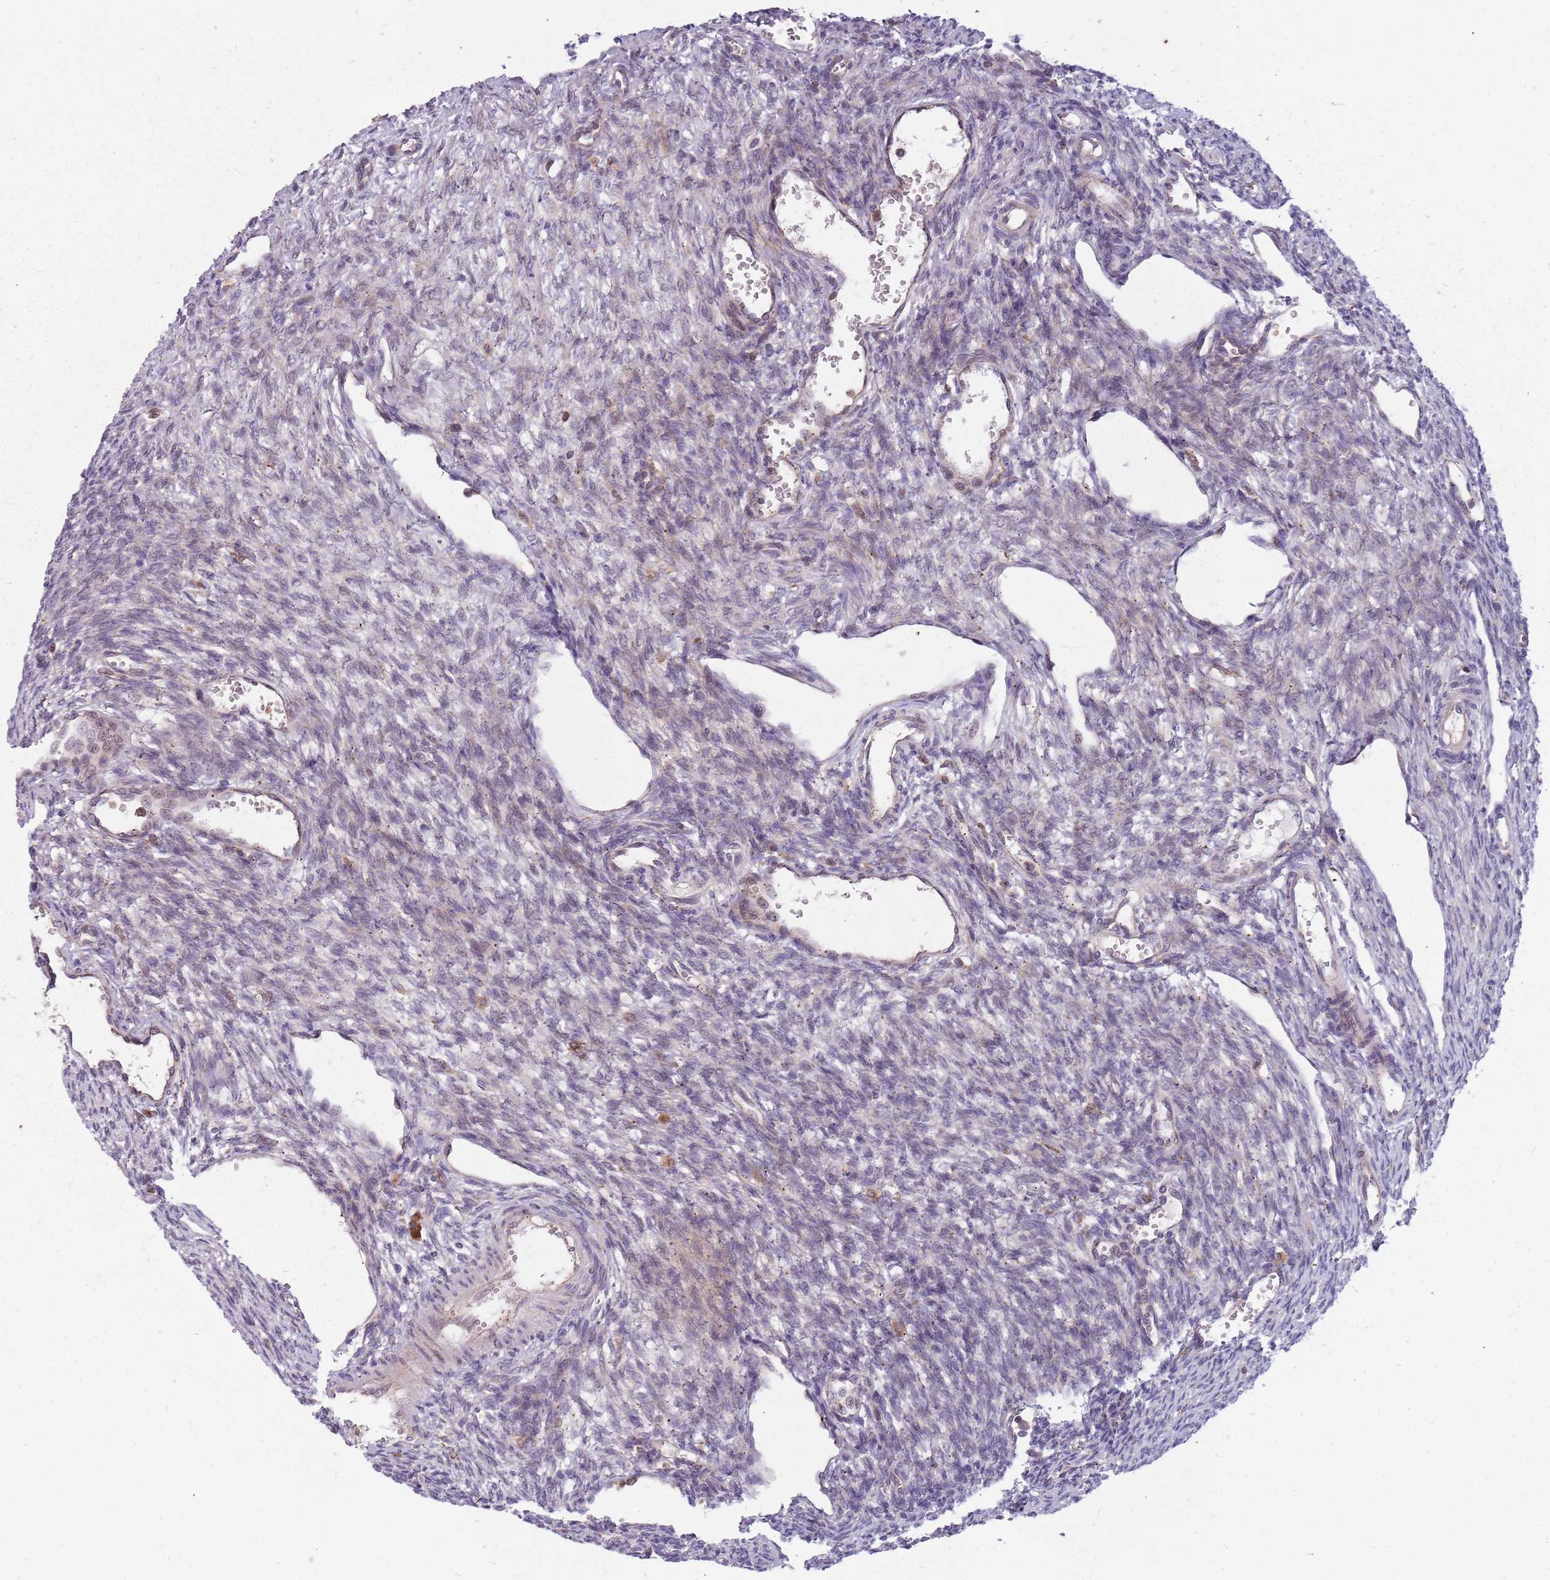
{"staining": {"intensity": "negative", "quantity": "none", "location": "none"}, "tissue": "ovary", "cell_type": "Ovarian stroma cells", "image_type": "normal", "snomed": [{"axis": "morphology", "description": "Normal tissue, NOS"}, {"axis": "morphology", "description": "Cyst, NOS"}, {"axis": "topography", "description": "Ovary"}], "caption": "A high-resolution photomicrograph shows immunohistochemistry (IHC) staining of normal ovary, which displays no significant staining in ovarian stroma cells.", "gene": "NME4", "patient": {"sex": "female", "age": 33}}